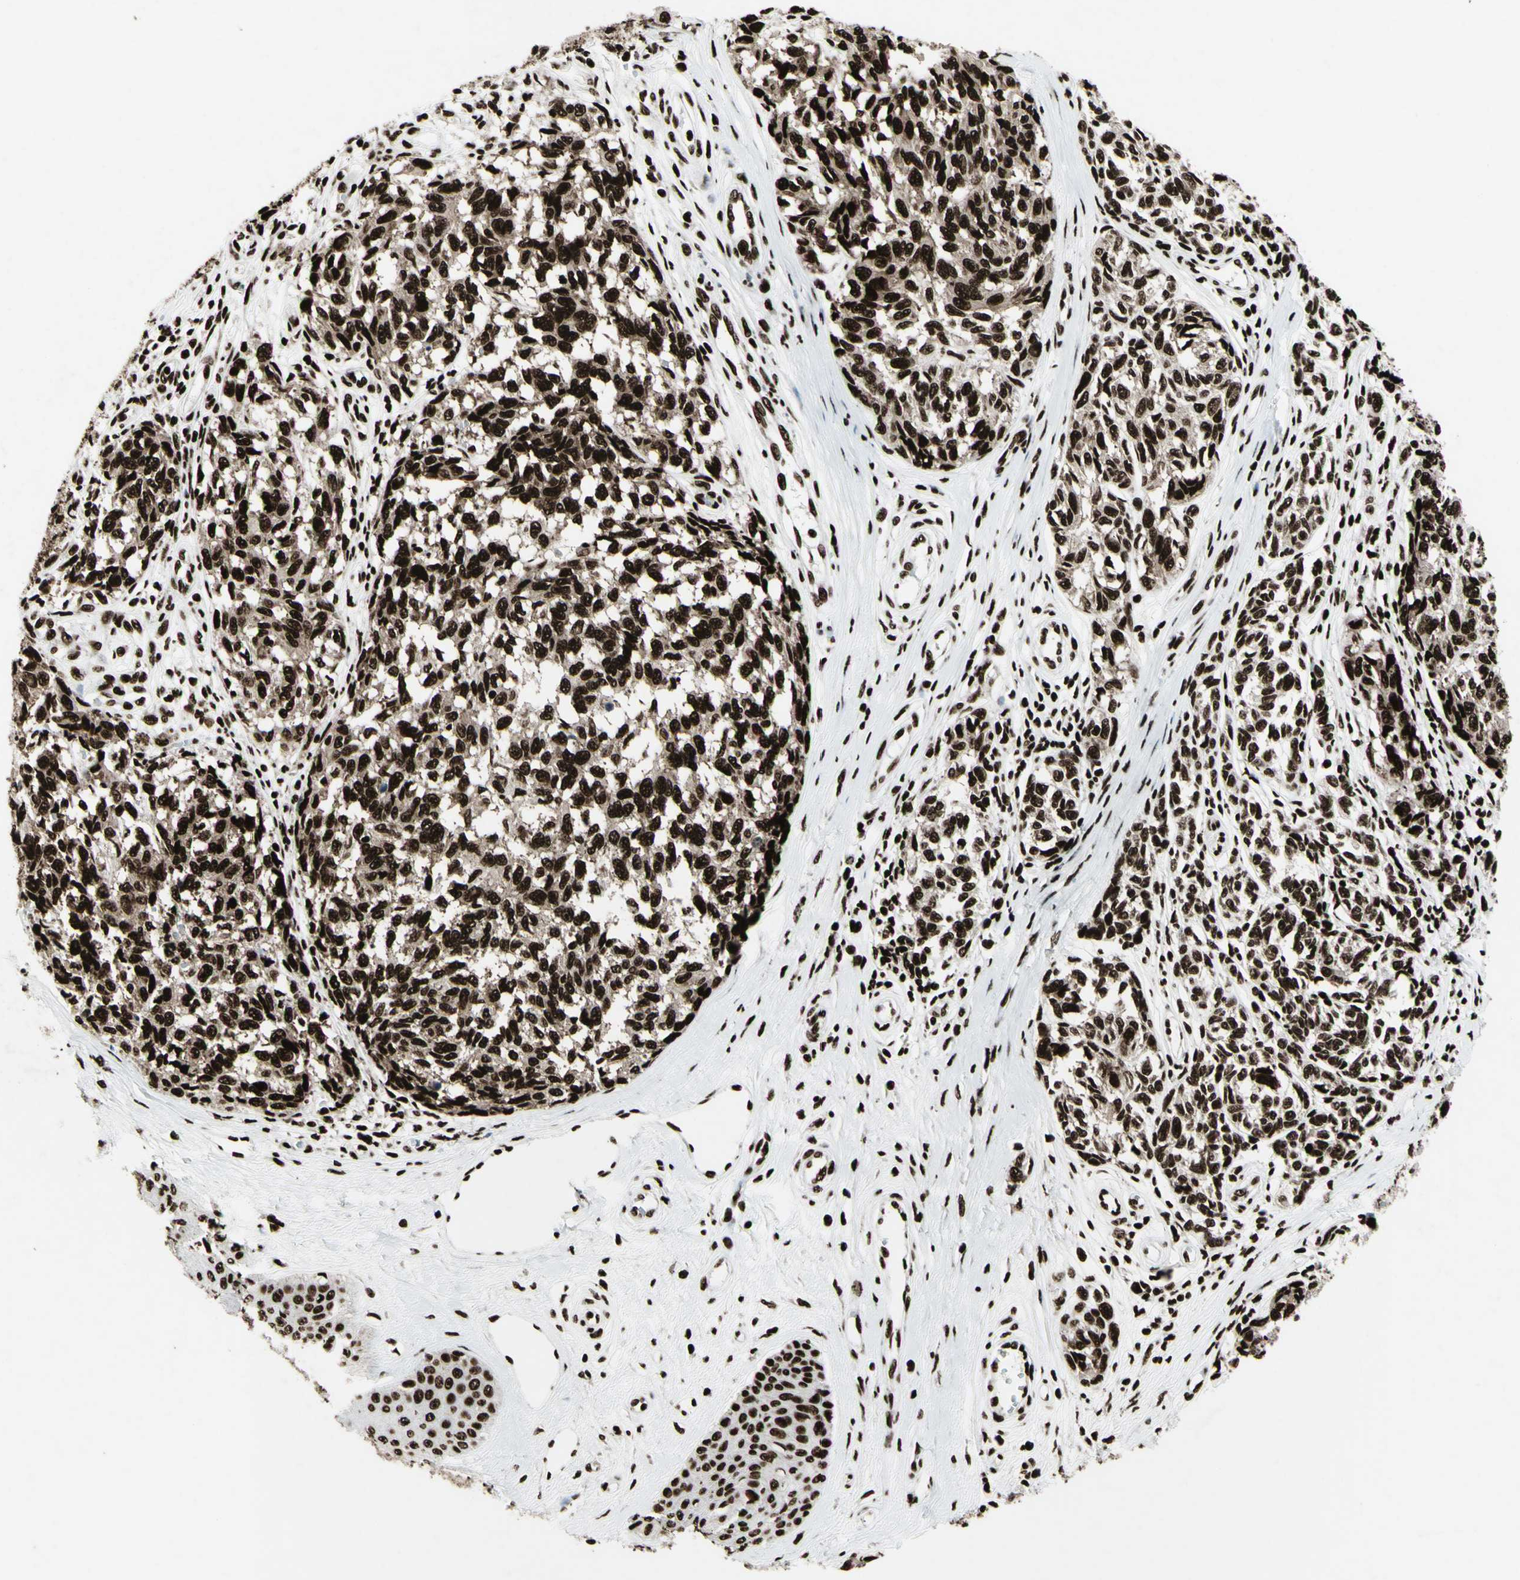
{"staining": {"intensity": "strong", "quantity": ">75%", "location": "nuclear"}, "tissue": "melanoma", "cell_type": "Tumor cells", "image_type": "cancer", "snomed": [{"axis": "morphology", "description": "Malignant melanoma, NOS"}, {"axis": "topography", "description": "Skin"}], "caption": "Human melanoma stained with a protein marker reveals strong staining in tumor cells.", "gene": "U2AF2", "patient": {"sex": "female", "age": 64}}